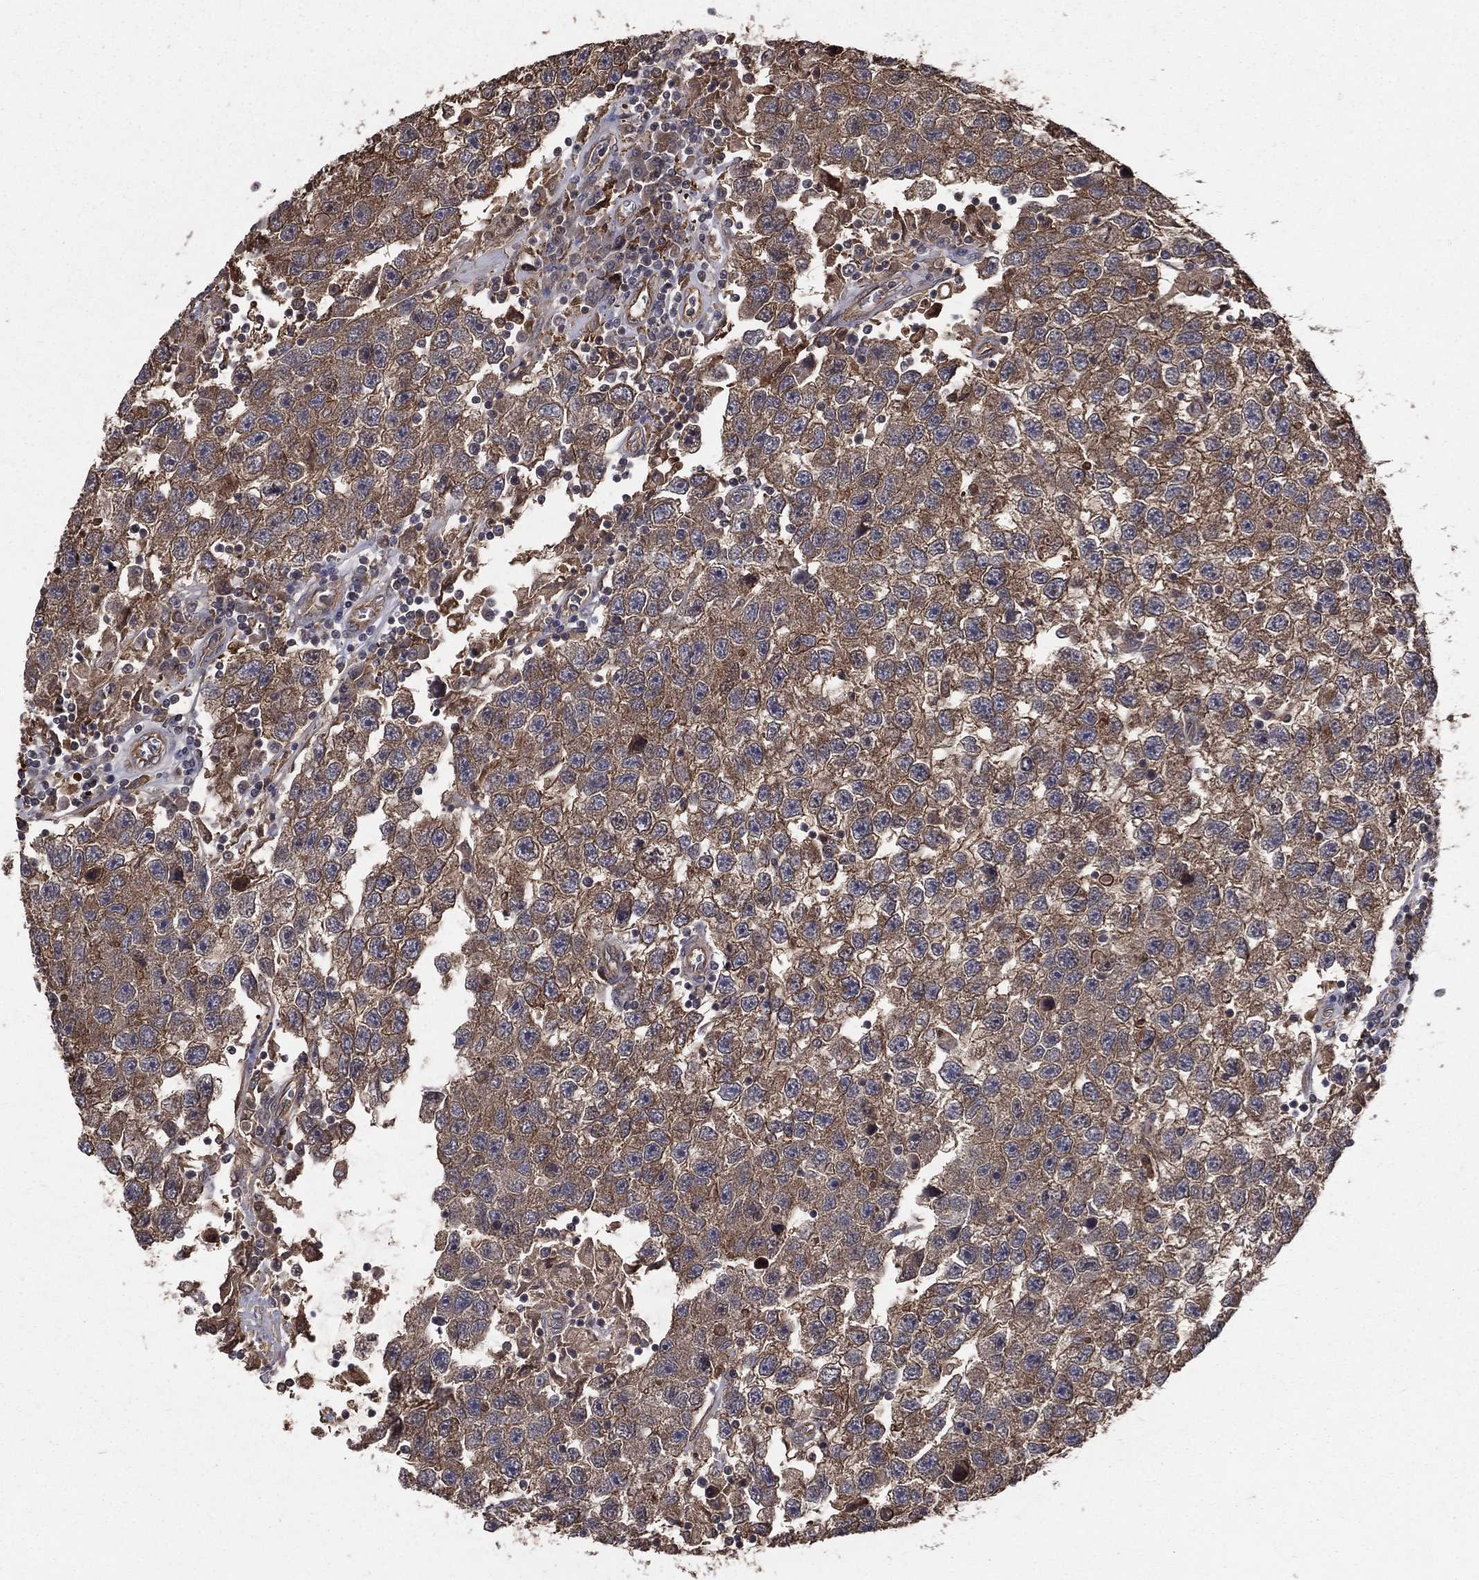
{"staining": {"intensity": "moderate", "quantity": "25%-75%", "location": "cytoplasmic/membranous"}, "tissue": "testis cancer", "cell_type": "Tumor cells", "image_type": "cancer", "snomed": [{"axis": "morphology", "description": "Seminoma, NOS"}, {"axis": "topography", "description": "Testis"}], "caption": "The micrograph displays staining of seminoma (testis), revealing moderate cytoplasmic/membranous protein expression (brown color) within tumor cells.", "gene": "DPYSL2", "patient": {"sex": "male", "age": 26}}